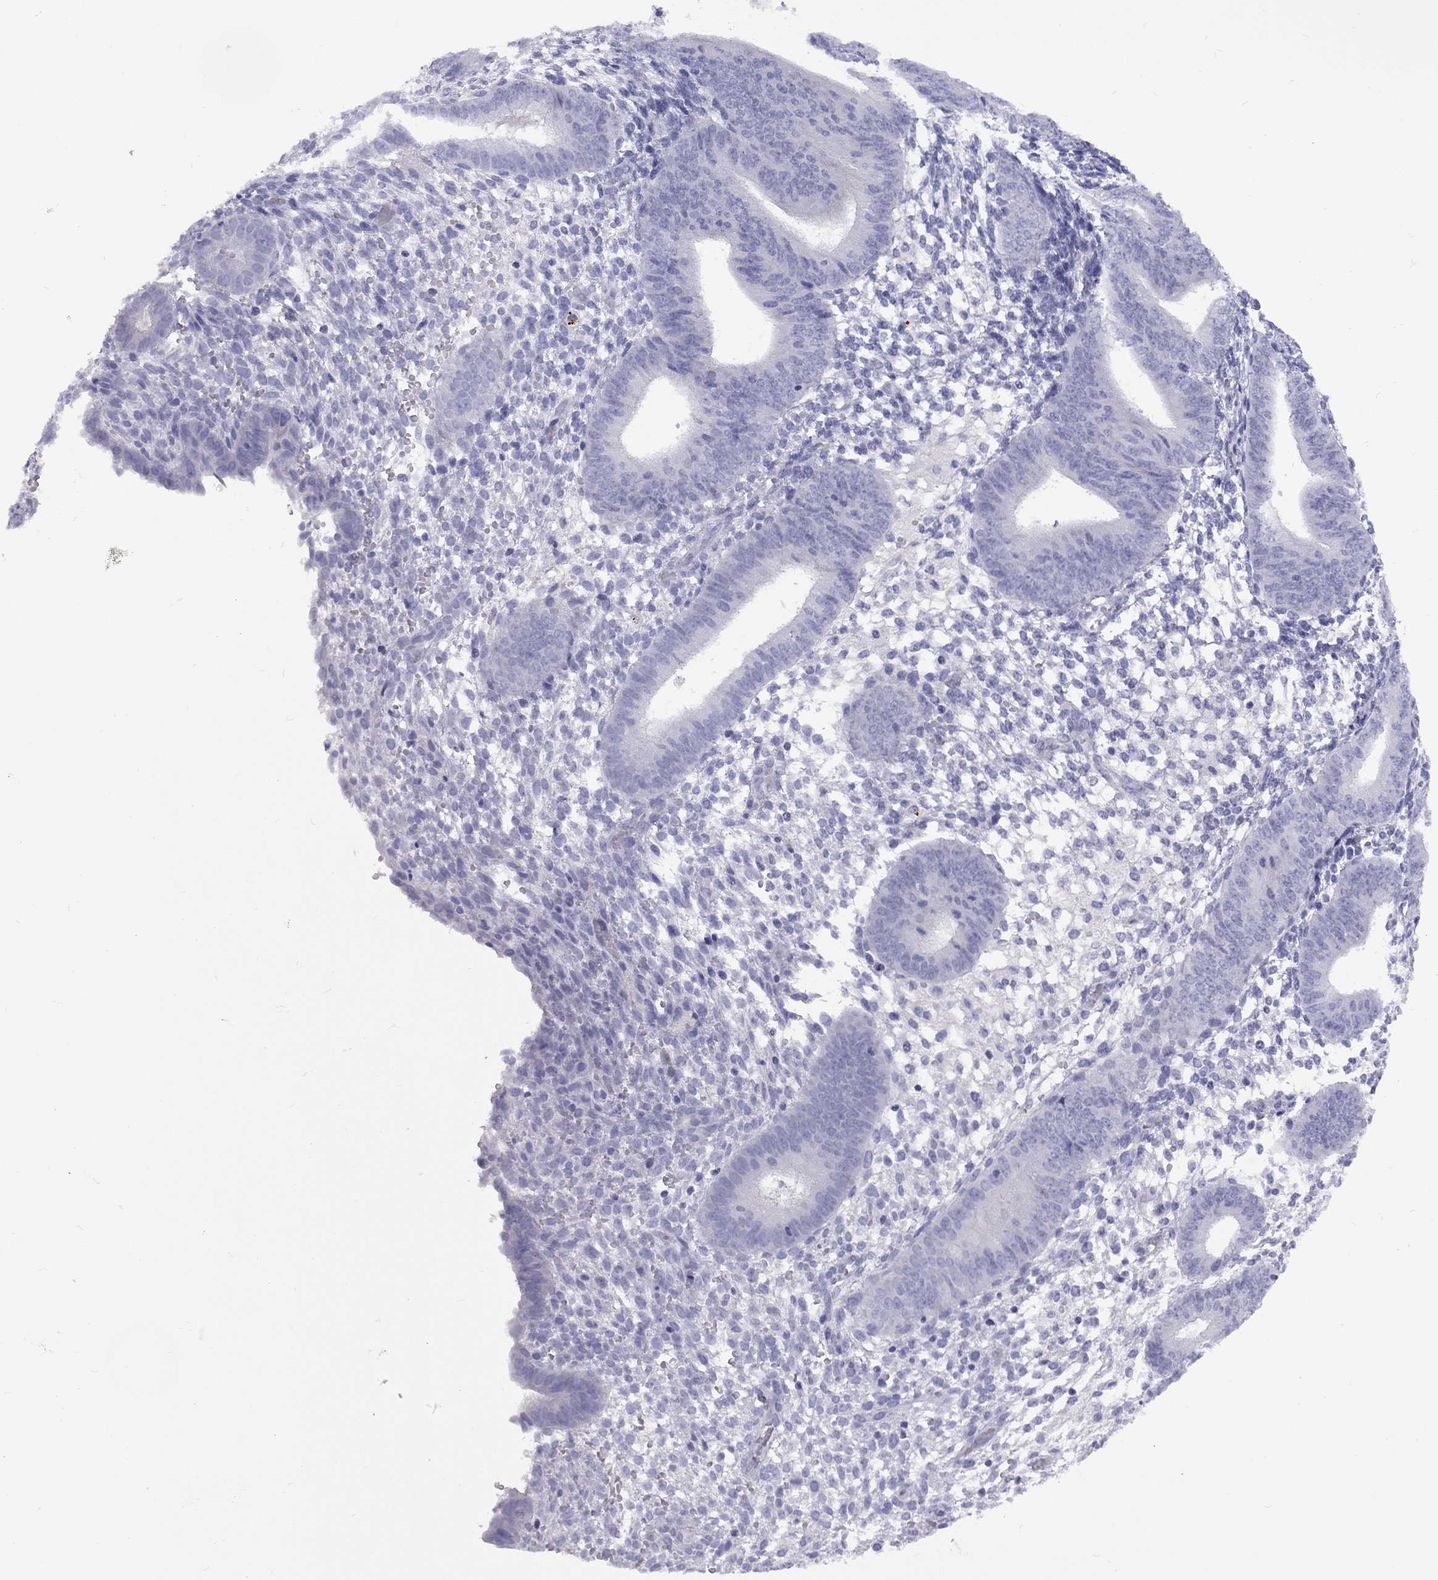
{"staining": {"intensity": "negative", "quantity": "none", "location": "none"}, "tissue": "endometrium", "cell_type": "Cells in endometrial stroma", "image_type": "normal", "snomed": [{"axis": "morphology", "description": "Normal tissue, NOS"}, {"axis": "topography", "description": "Endometrium"}], "caption": "Immunohistochemistry image of unremarkable endometrium: endometrium stained with DAB demonstrates no significant protein staining in cells in endometrial stroma. (Immunohistochemistry (ihc), brightfield microscopy, high magnification).", "gene": "FSCN3", "patient": {"sex": "female", "age": 39}}